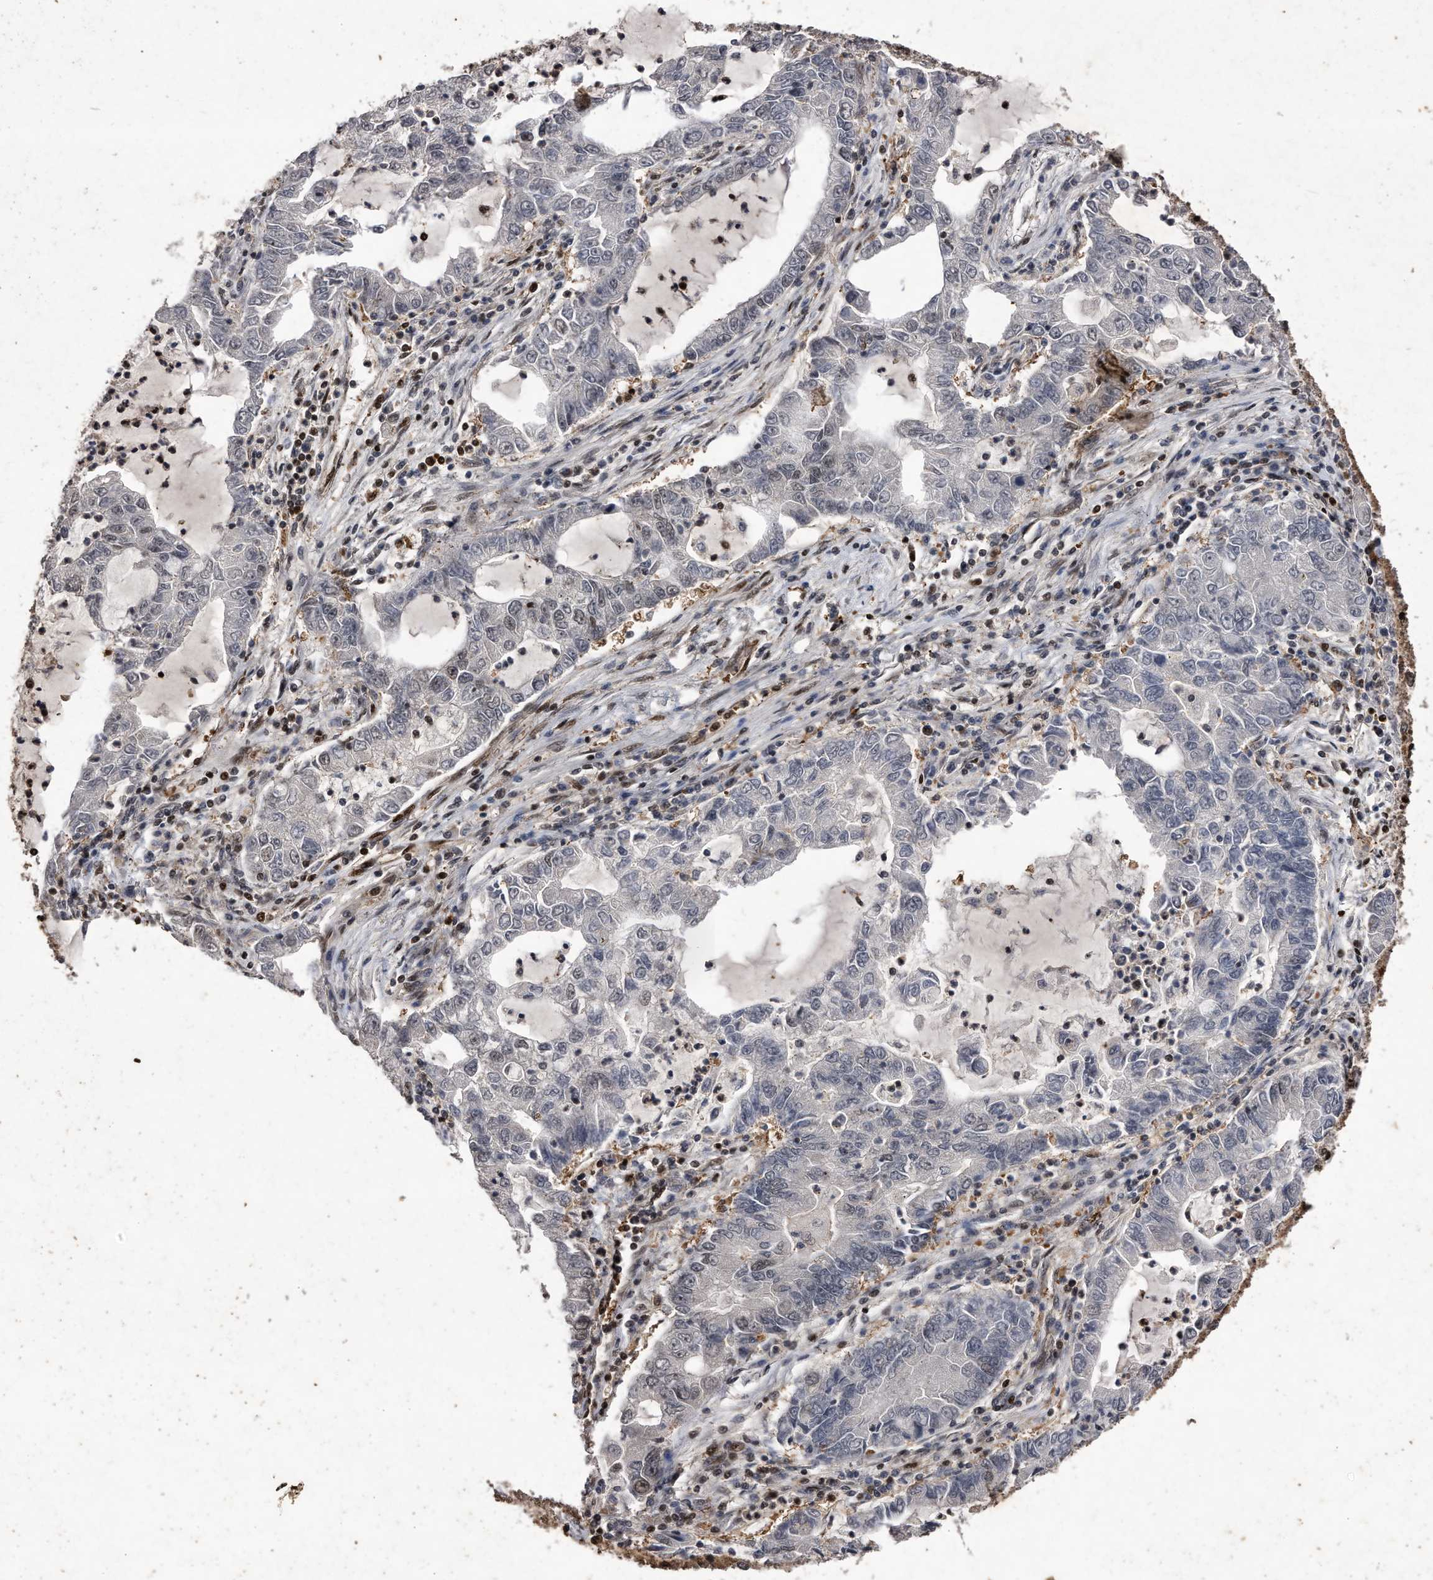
{"staining": {"intensity": "moderate", "quantity": "<25%", "location": "nuclear"}, "tissue": "lung cancer", "cell_type": "Tumor cells", "image_type": "cancer", "snomed": [{"axis": "morphology", "description": "Adenocarcinoma, NOS"}, {"axis": "topography", "description": "Lung"}], "caption": "Protein analysis of lung adenocarcinoma tissue demonstrates moderate nuclear staining in approximately <25% of tumor cells.", "gene": "RAD23B", "patient": {"sex": "female", "age": 51}}